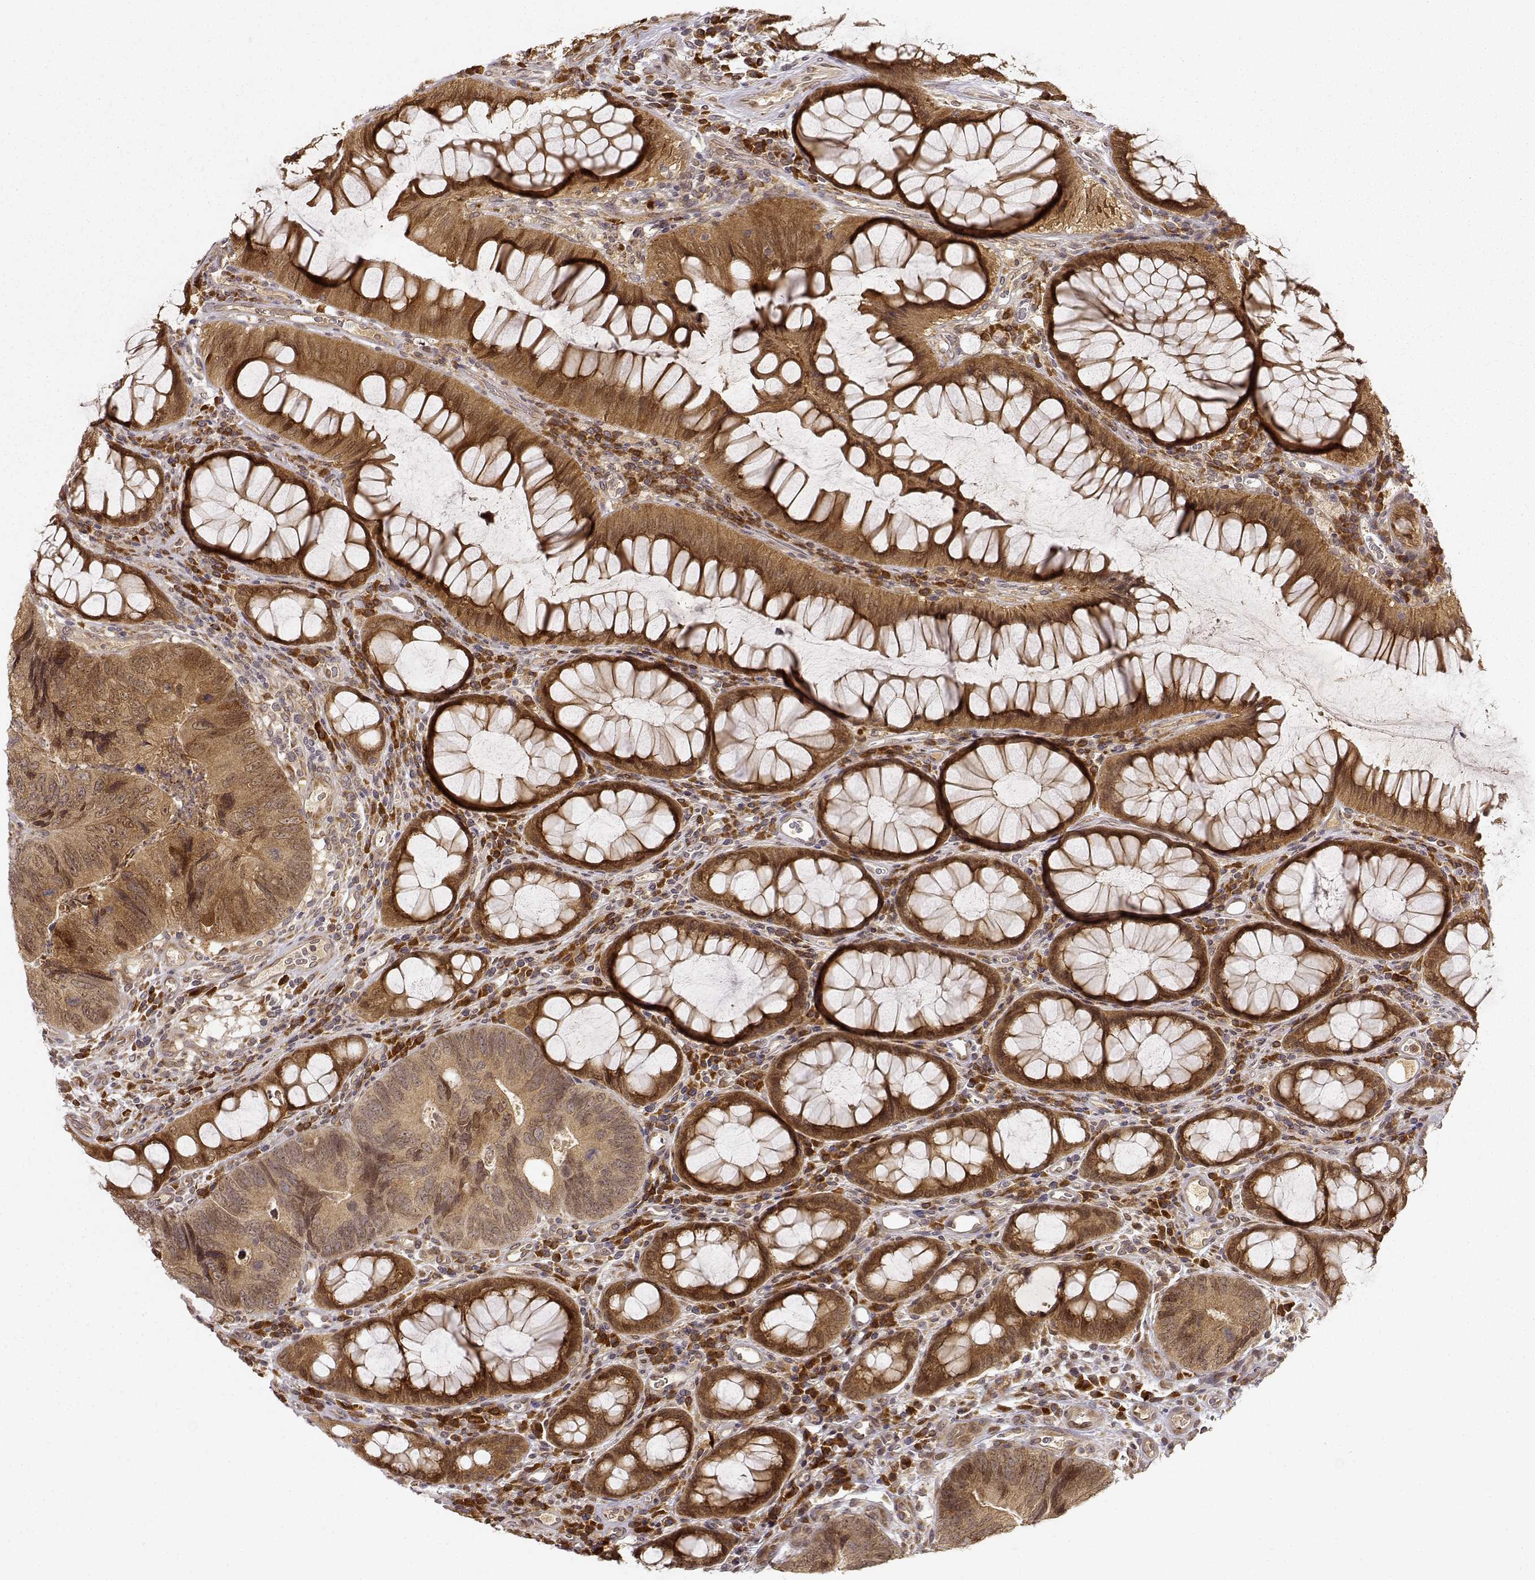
{"staining": {"intensity": "moderate", "quantity": ">75%", "location": "cytoplasmic/membranous"}, "tissue": "colorectal cancer", "cell_type": "Tumor cells", "image_type": "cancer", "snomed": [{"axis": "morphology", "description": "Adenocarcinoma, NOS"}, {"axis": "topography", "description": "Colon"}], "caption": "There is medium levels of moderate cytoplasmic/membranous staining in tumor cells of colorectal adenocarcinoma, as demonstrated by immunohistochemical staining (brown color).", "gene": "ERGIC2", "patient": {"sex": "female", "age": 67}}